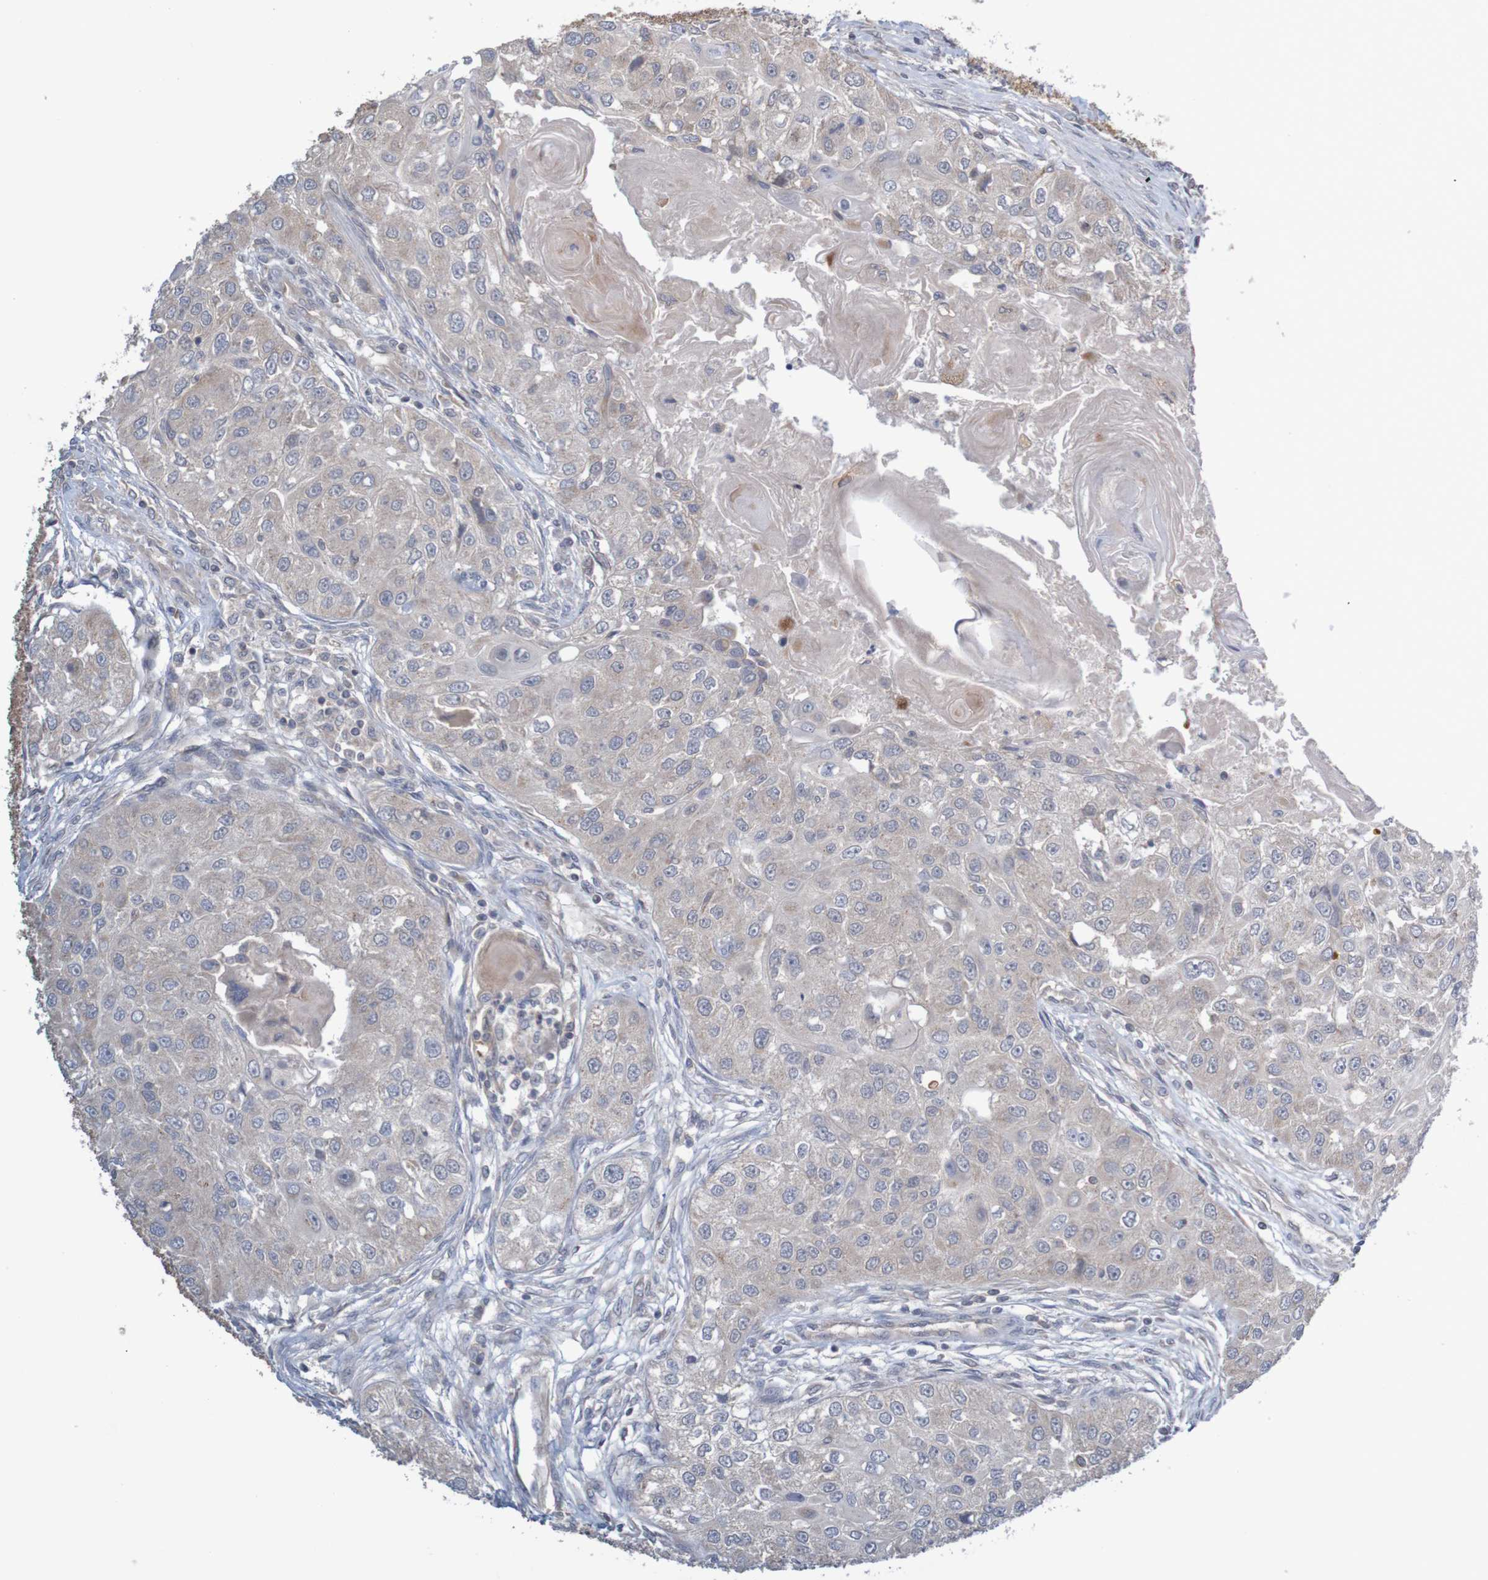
{"staining": {"intensity": "weak", "quantity": "<25%", "location": "cytoplasmic/membranous"}, "tissue": "head and neck cancer", "cell_type": "Tumor cells", "image_type": "cancer", "snomed": [{"axis": "morphology", "description": "Normal tissue, NOS"}, {"axis": "morphology", "description": "Squamous cell carcinoma, NOS"}, {"axis": "topography", "description": "Skeletal muscle"}, {"axis": "topography", "description": "Head-Neck"}], "caption": "Tumor cells show no significant staining in head and neck cancer. (DAB (3,3'-diaminobenzidine) IHC with hematoxylin counter stain).", "gene": "ANKK1", "patient": {"sex": "male", "age": 51}}